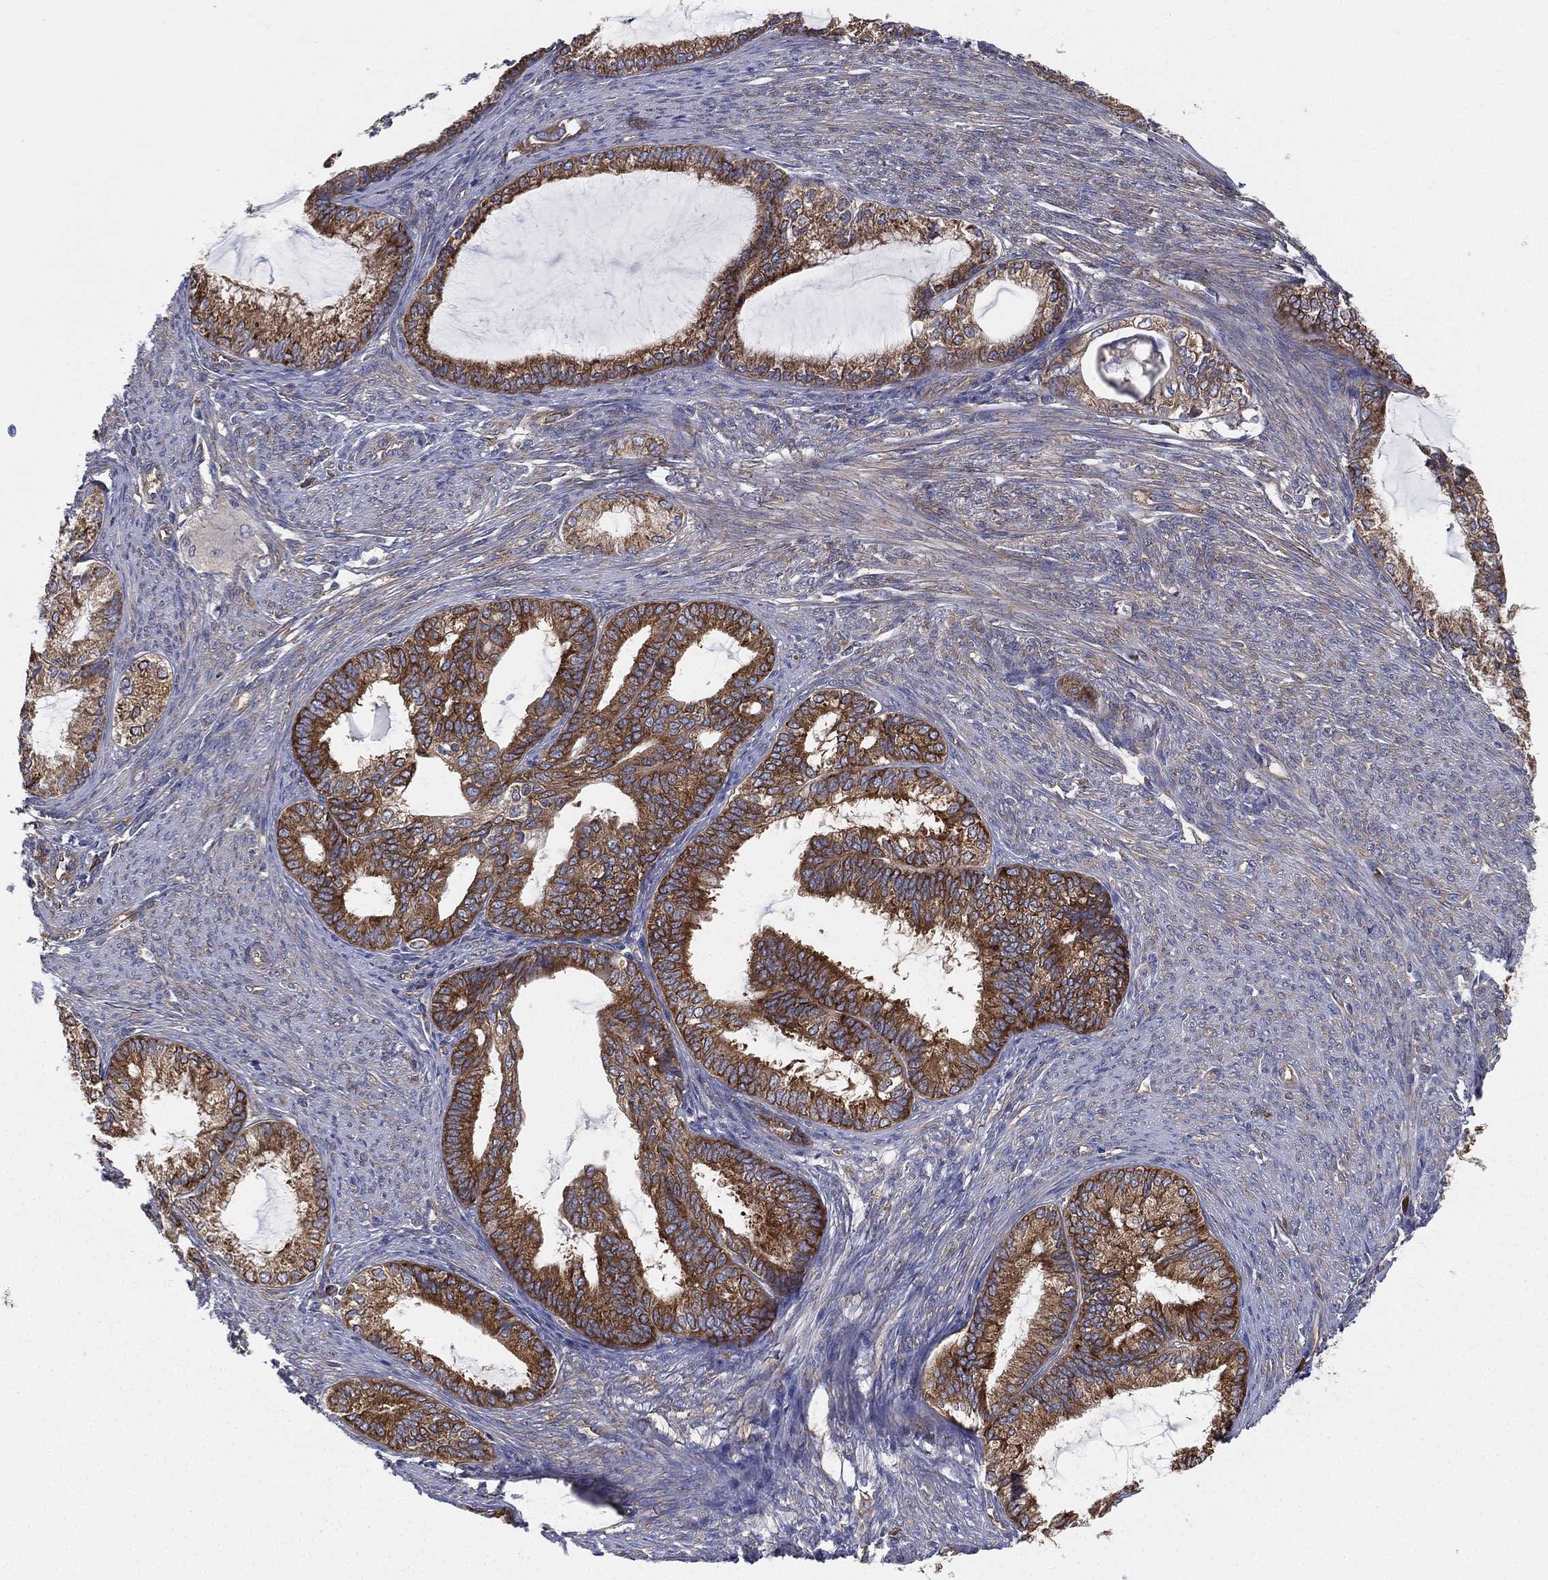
{"staining": {"intensity": "strong", "quantity": "25%-75%", "location": "cytoplasmic/membranous"}, "tissue": "endometrial cancer", "cell_type": "Tumor cells", "image_type": "cancer", "snomed": [{"axis": "morphology", "description": "Adenocarcinoma, NOS"}, {"axis": "topography", "description": "Endometrium"}], "caption": "A high amount of strong cytoplasmic/membranous staining is seen in about 25%-75% of tumor cells in endometrial cancer tissue.", "gene": "FARSA", "patient": {"sex": "female", "age": 86}}